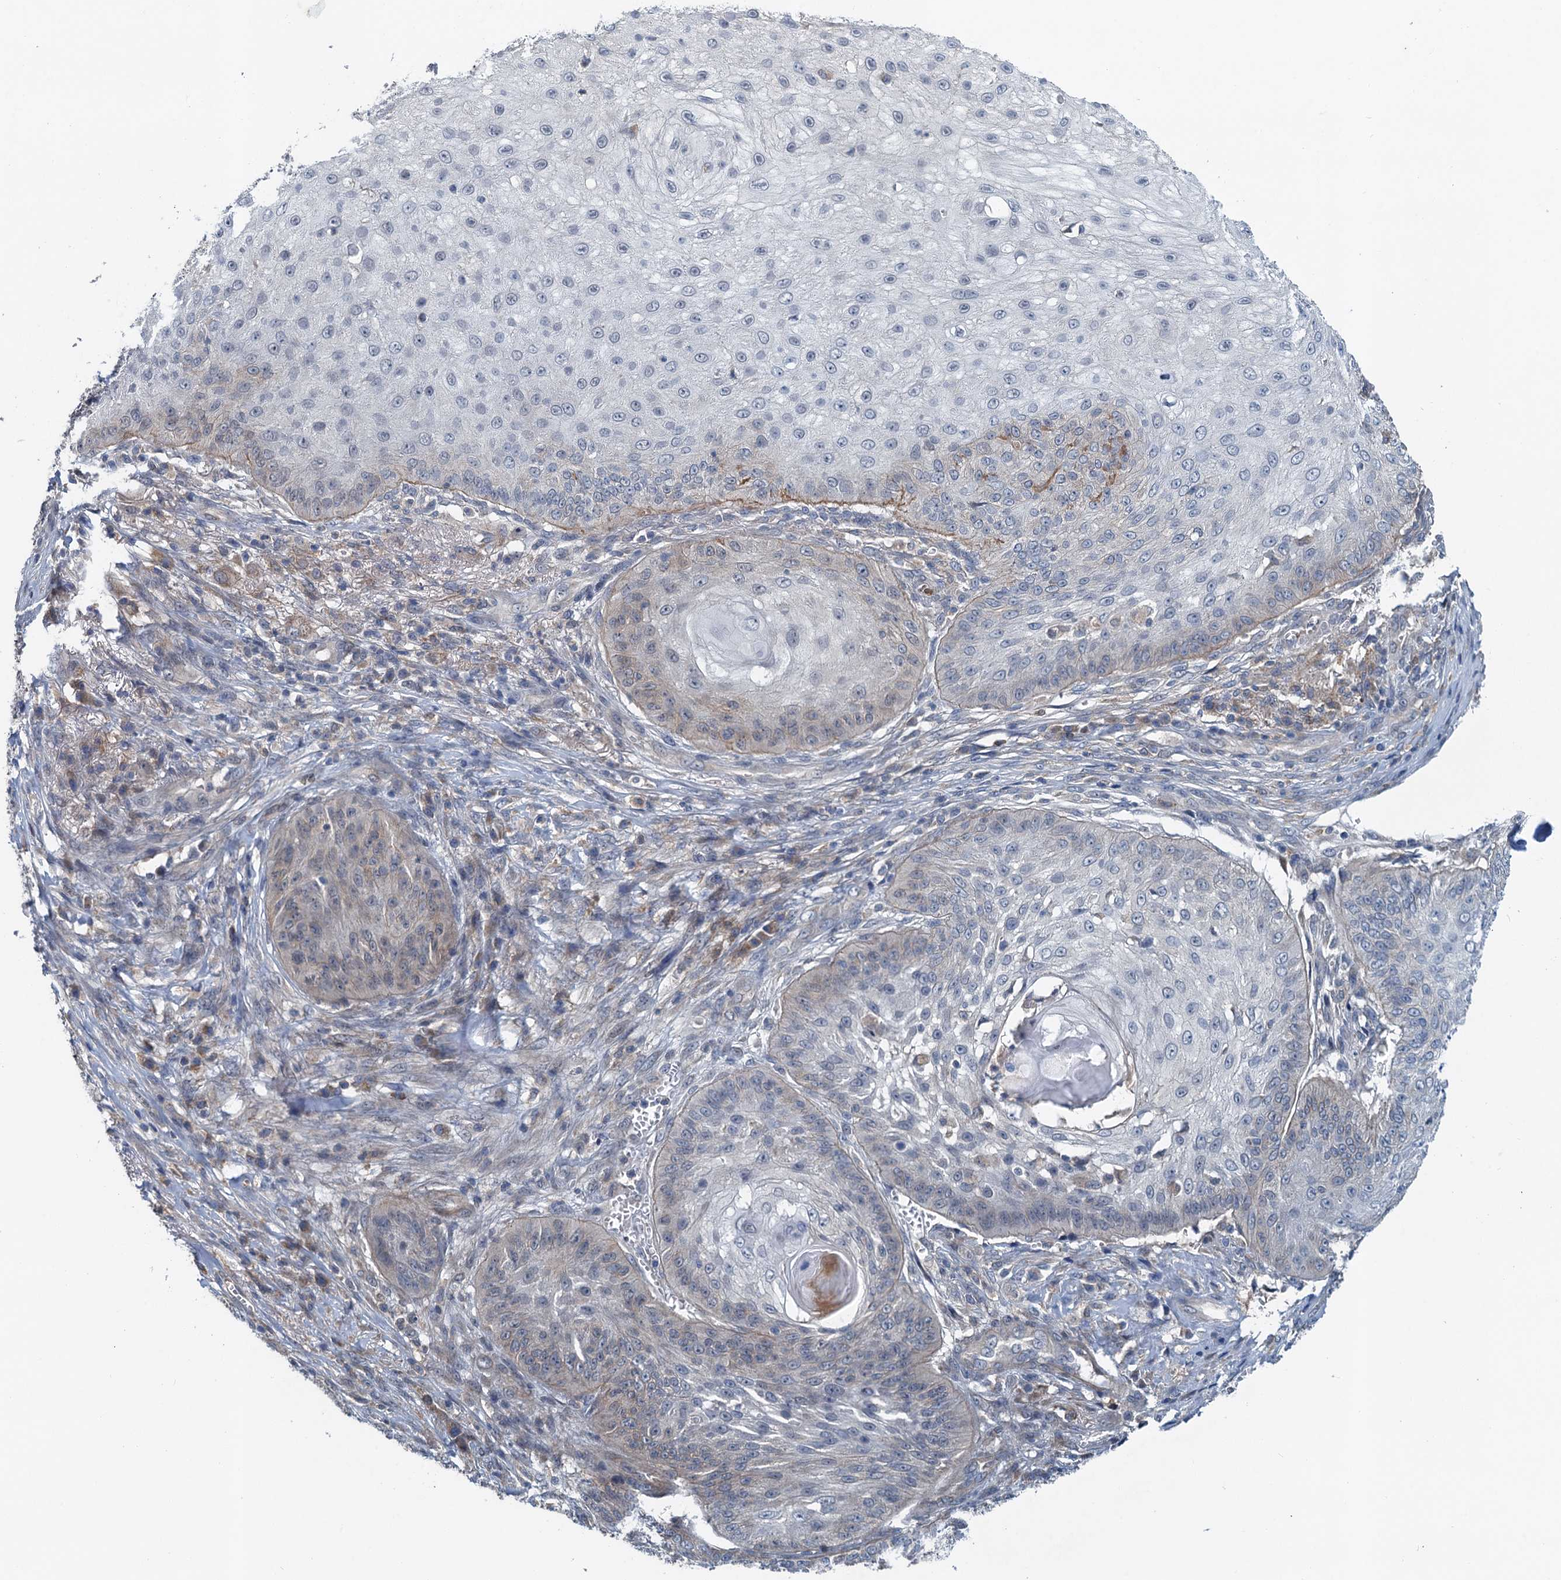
{"staining": {"intensity": "weak", "quantity": "<25%", "location": "cytoplasmic/membranous"}, "tissue": "skin cancer", "cell_type": "Tumor cells", "image_type": "cancer", "snomed": [{"axis": "morphology", "description": "Squamous cell carcinoma, NOS"}, {"axis": "topography", "description": "Skin"}], "caption": "Protein analysis of skin cancer (squamous cell carcinoma) displays no significant staining in tumor cells. (DAB IHC visualized using brightfield microscopy, high magnification).", "gene": "ZNF606", "patient": {"sex": "male", "age": 70}}